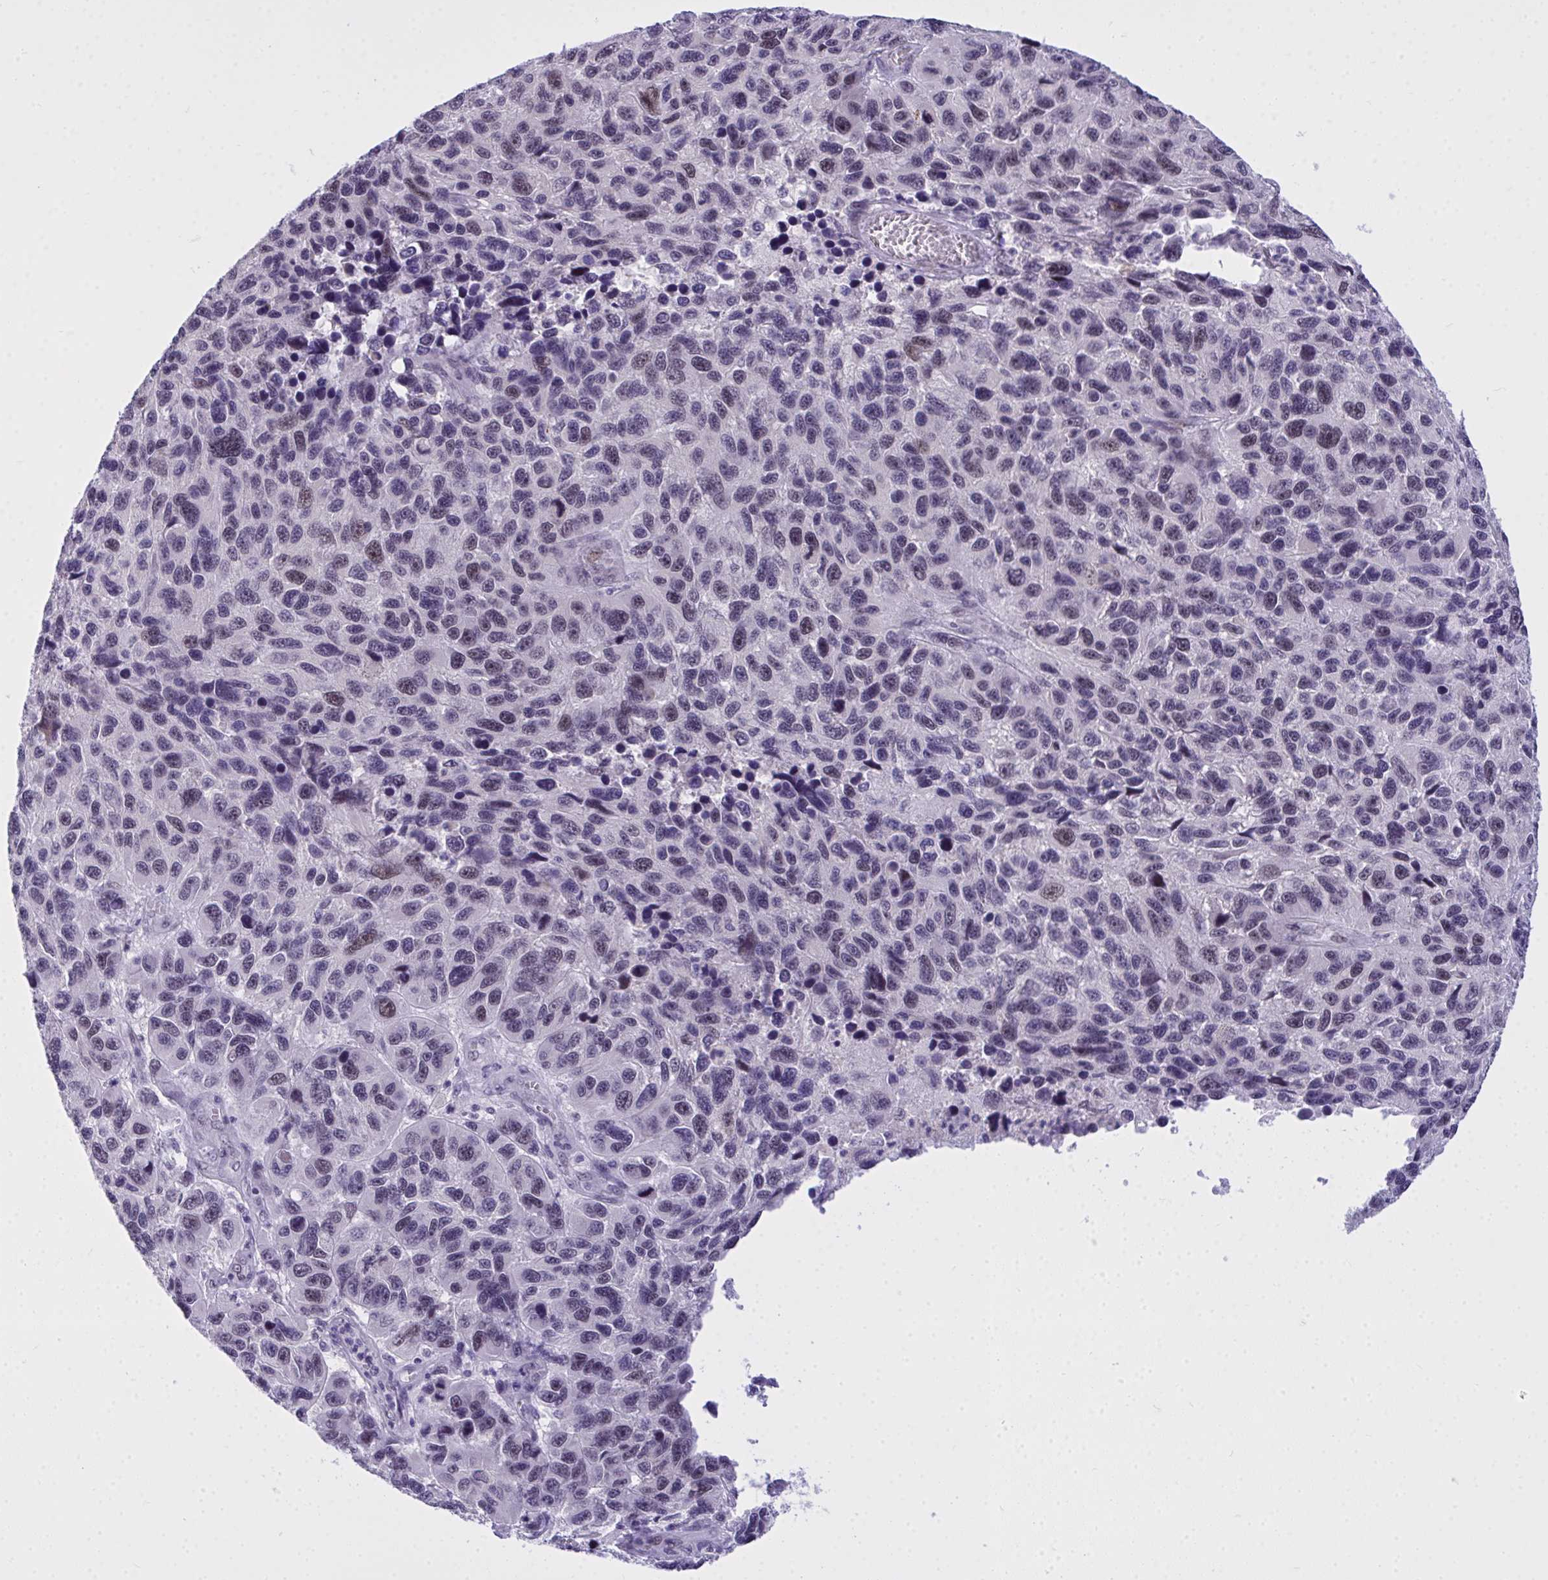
{"staining": {"intensity": "weak", "quantity": "<25%", "location": "nuclear"}, "tissue": "melanoma", "cell_type": "Tumor cells", "image_type": "cancer", "snomed": [{"axis": "morphology", "description": "Malignant melanoma, NOS"}, {"axis": "topography", "description": "Skin"}], "caption": "Tumor cells are negative for brown protein staining in malignant melanoma.", "gene": "TEAD4", "patient": {"sex": "male", "age": 53}}